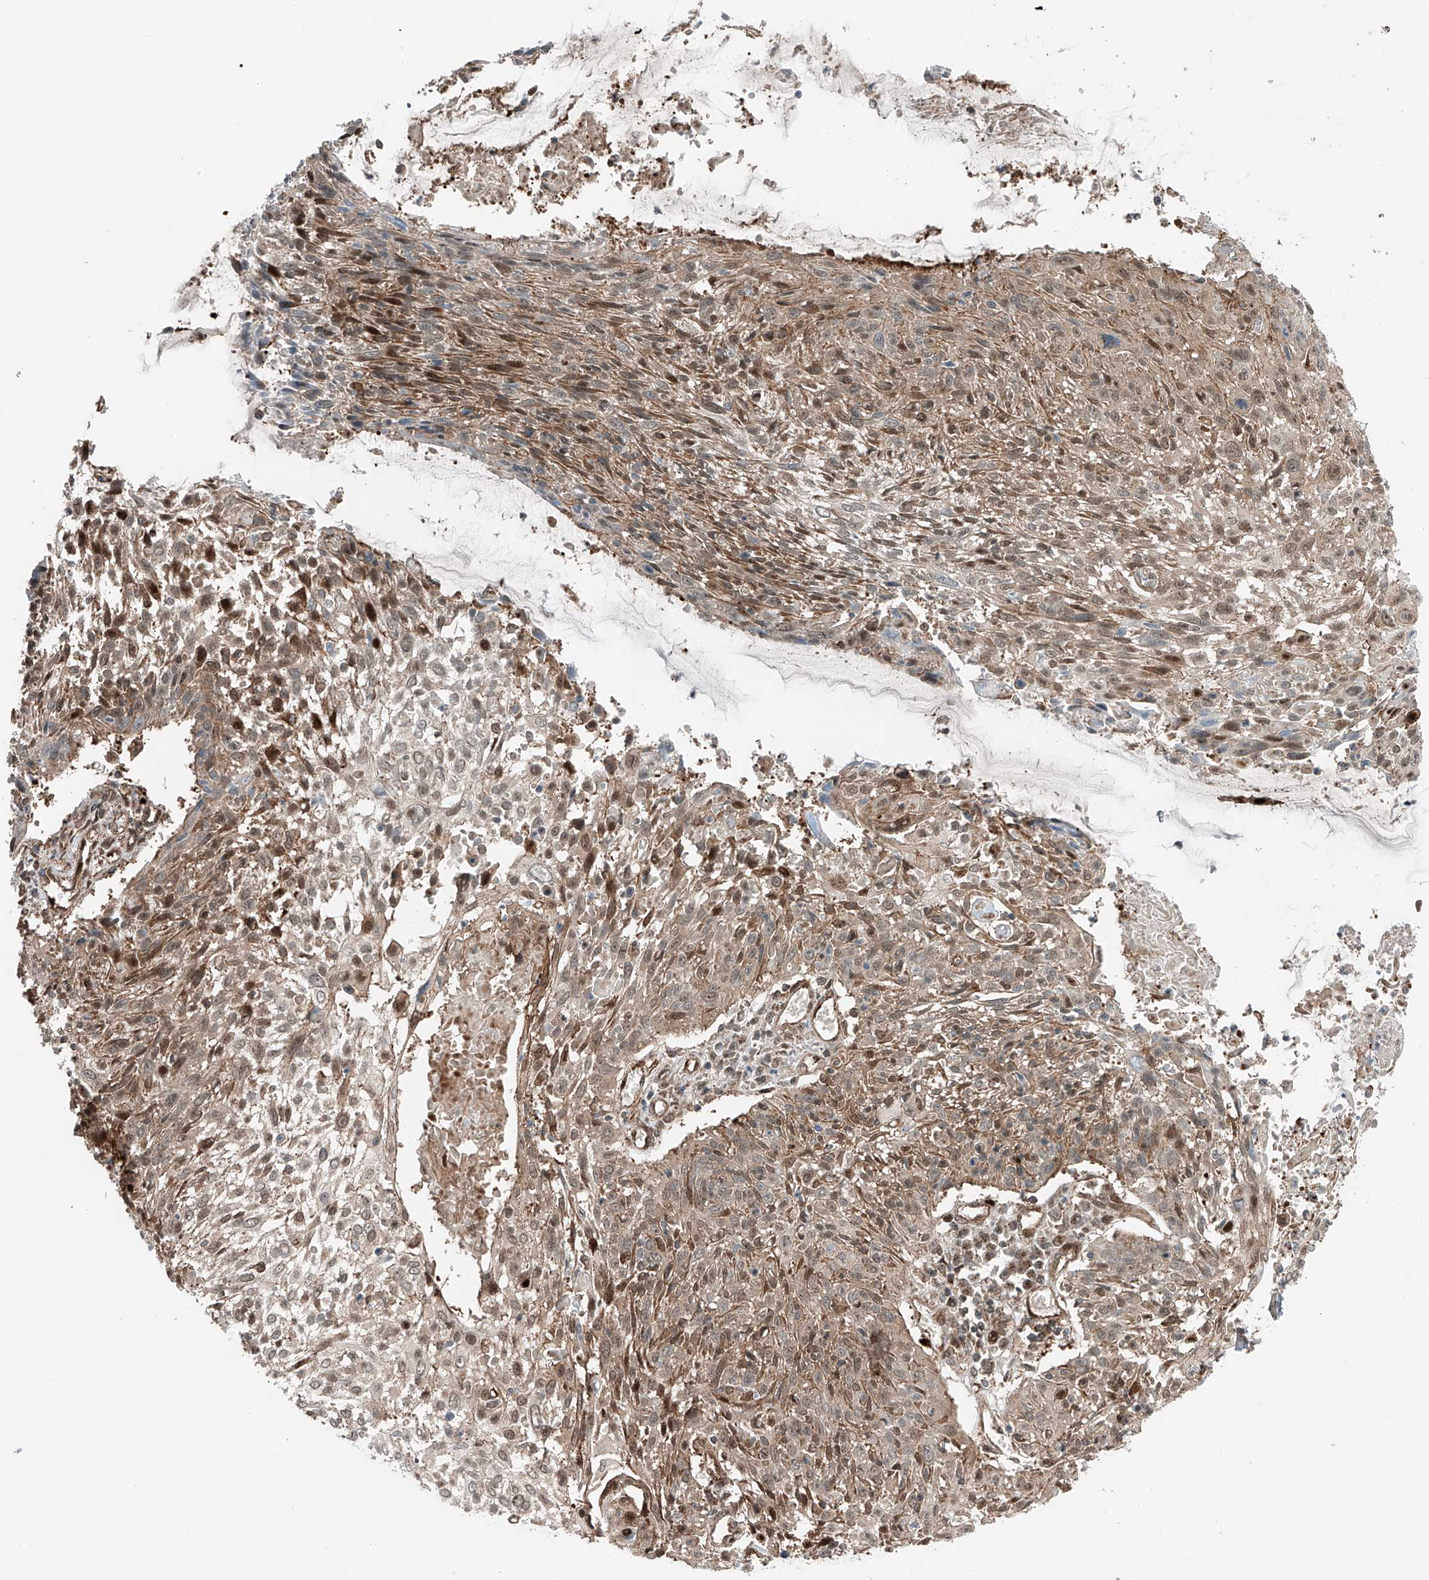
{"staining": {"intensity": "moderate", "quantity": ">75%", "location": "cytoplasmic/membranous,nuclear"}, "tissue": "cervical cancer", "cell_type": "Tumor cells", "image_type": "cancer", "snomed": [{"axis": "morphology", "description": "Squamous cell carcinoma, NOS"}, {"axis": "topography", "description": "Cervix"}], "caption": "There is medium levels of moderate cytoplasmic/membranous and nuclear staining in tumor cells of cervical cancer (squamous cell carcinoma), as demonstrated by immunohistochemical staining (brown color).", "gene": "USP48", "patient": {"sex": "female", "age": 51}}